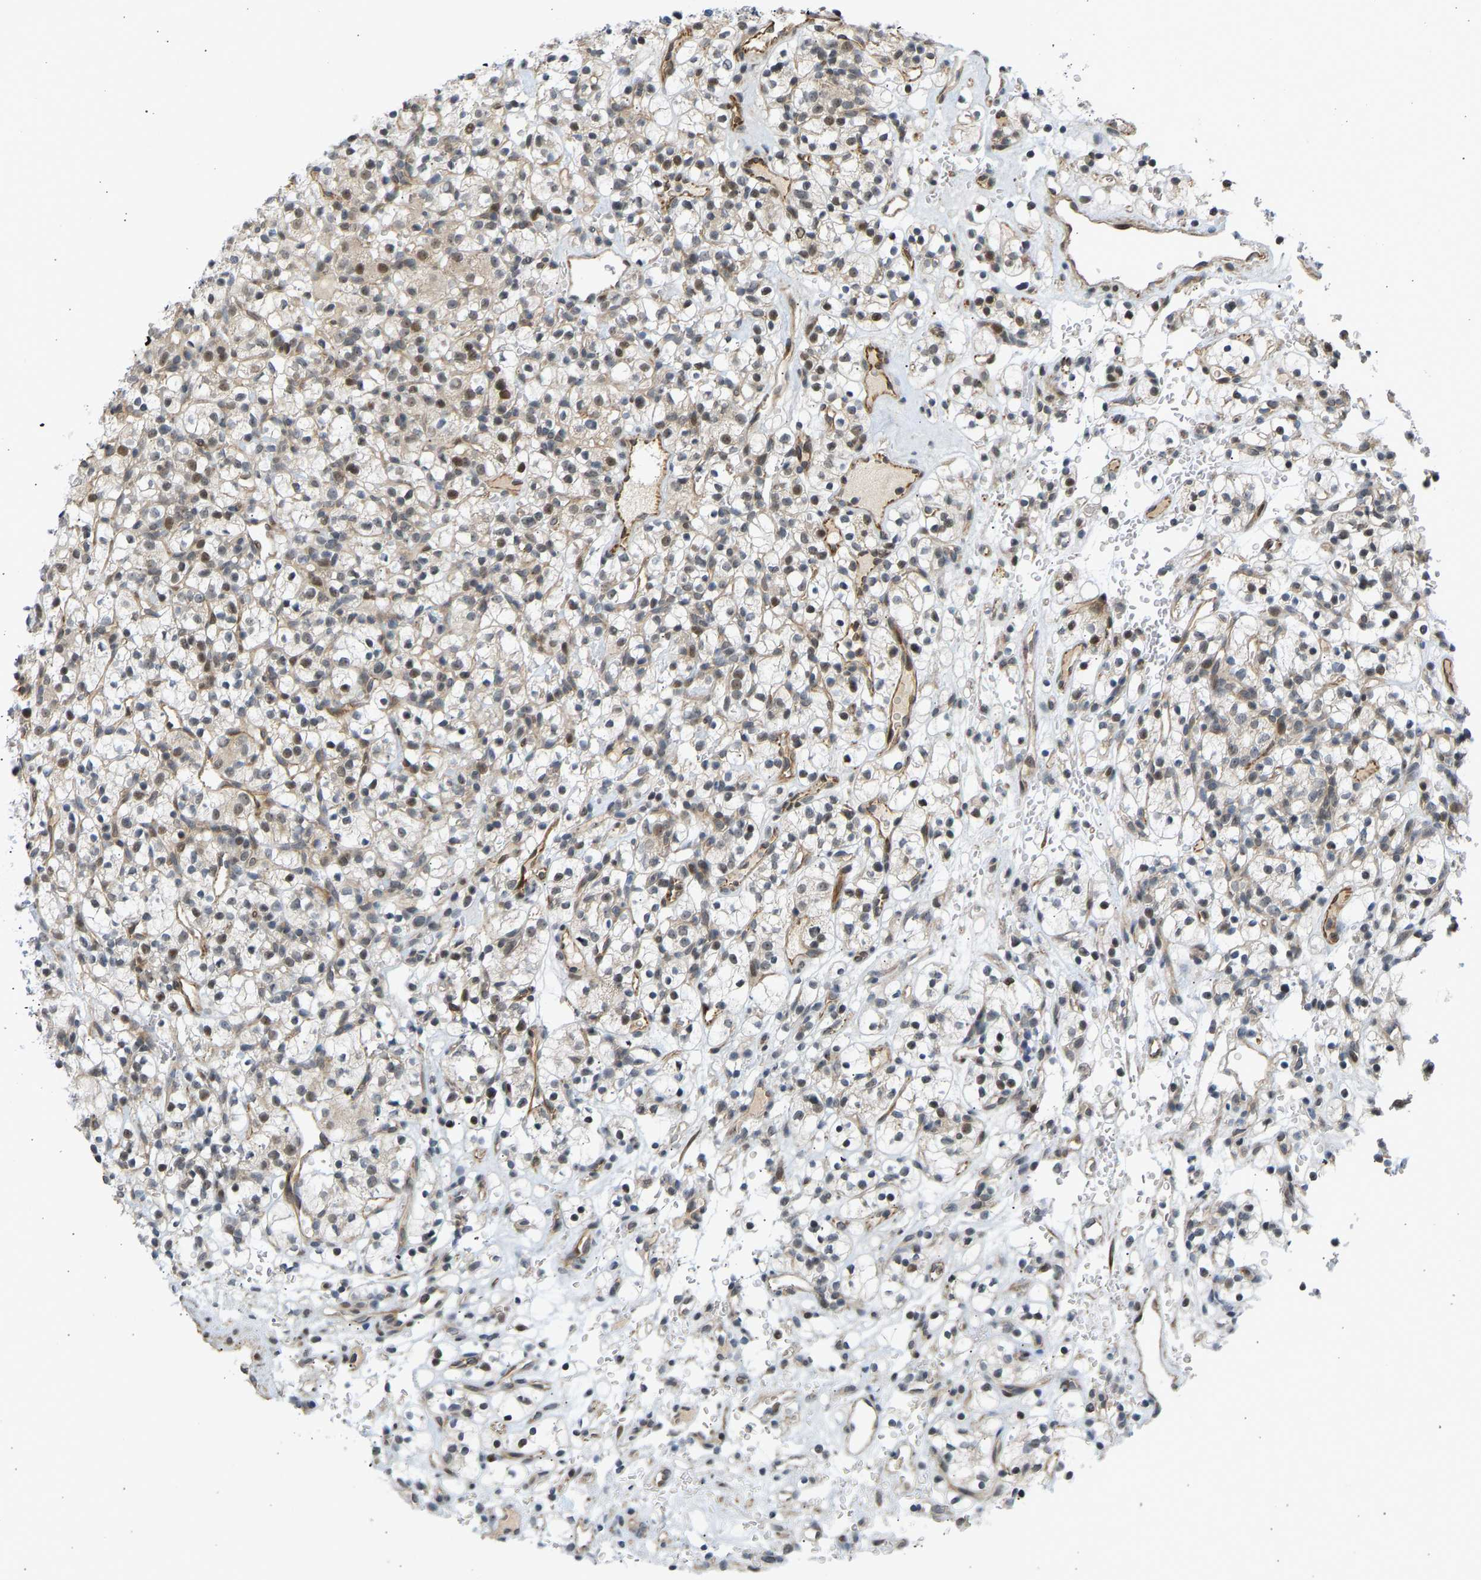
{"staining": {"intensity": "moderate", "quantity": "<25%", "location": "nuclear"}, "tissue": "renal cancer", "cell_type": "Tumor cells", "image_type": "cancer", "snomed": [{"axis": "morphology", "description": "Adenocarcinoma, NOS"}, {"axis": "topography", "description": "Kidney"}], "caption": "Brown immunohistochemical staining in human adenocarcinoma (renal) shows moderate nuclear expression in about <25% of tumor cells.", "gene": "BAG1", "patient": {"sex": "female", "age": 57}}